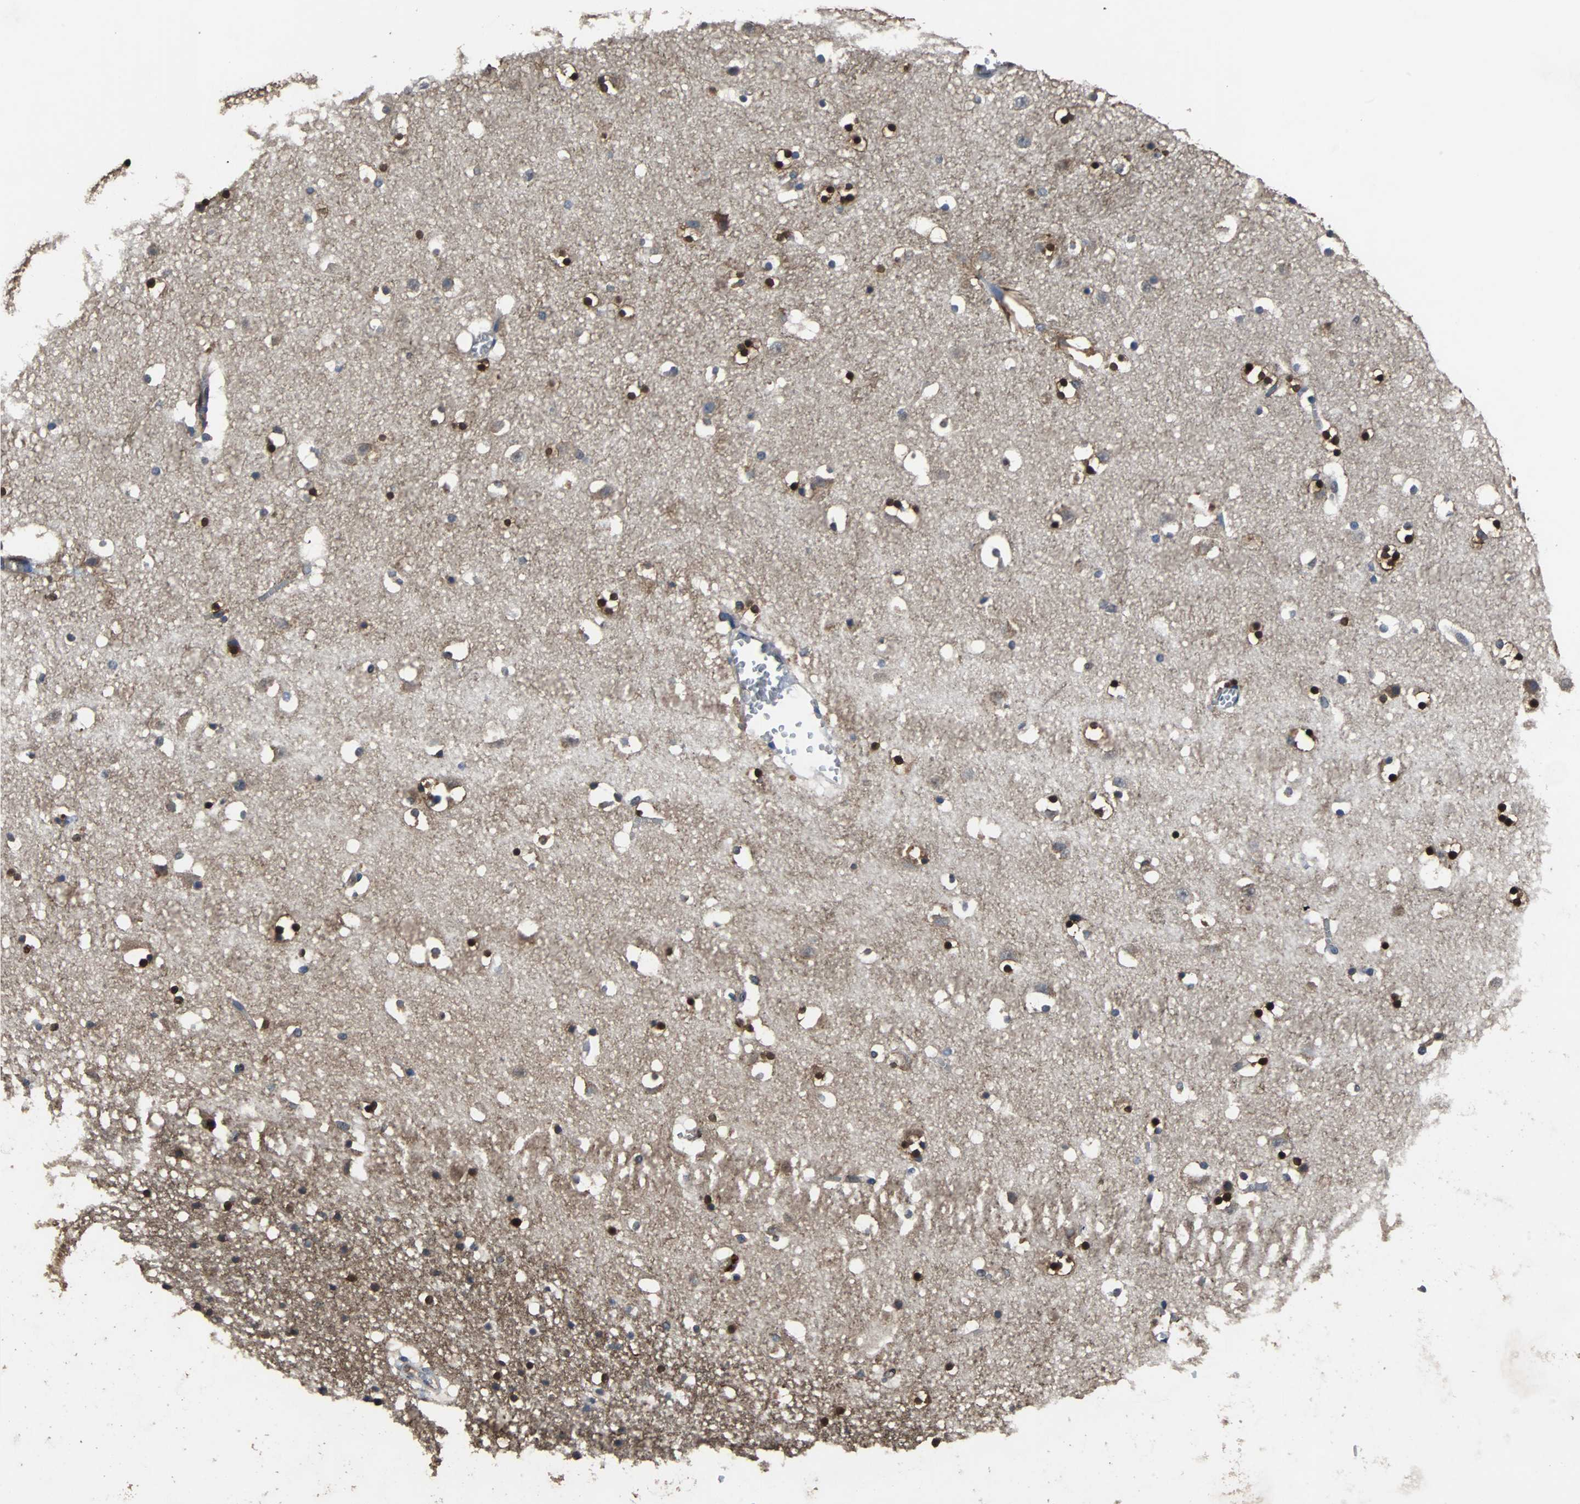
{"staining": {"intensity": "strong", "quantity": "25%-75%", "location": "cytoplasmic/membranous,nuclear"}, "tissue": "caudate", "cell_type": "Glial cells", "image_type": "normal", "snomed": [{"axis": "morphology", "description": "Normal tissue, NOS"}, {"axis": "topography", "description": "Lateral ventricle wall"}], "caption": "Immunohistochemical staining of unremarkable human caudate demonstrates high levels of strong cytoplasmic/membranous,nuclear positivity in approximately 25%-75% of glial cells.", "gene": "NDRG1", "patient": {"sex": "male", "age": 45}}